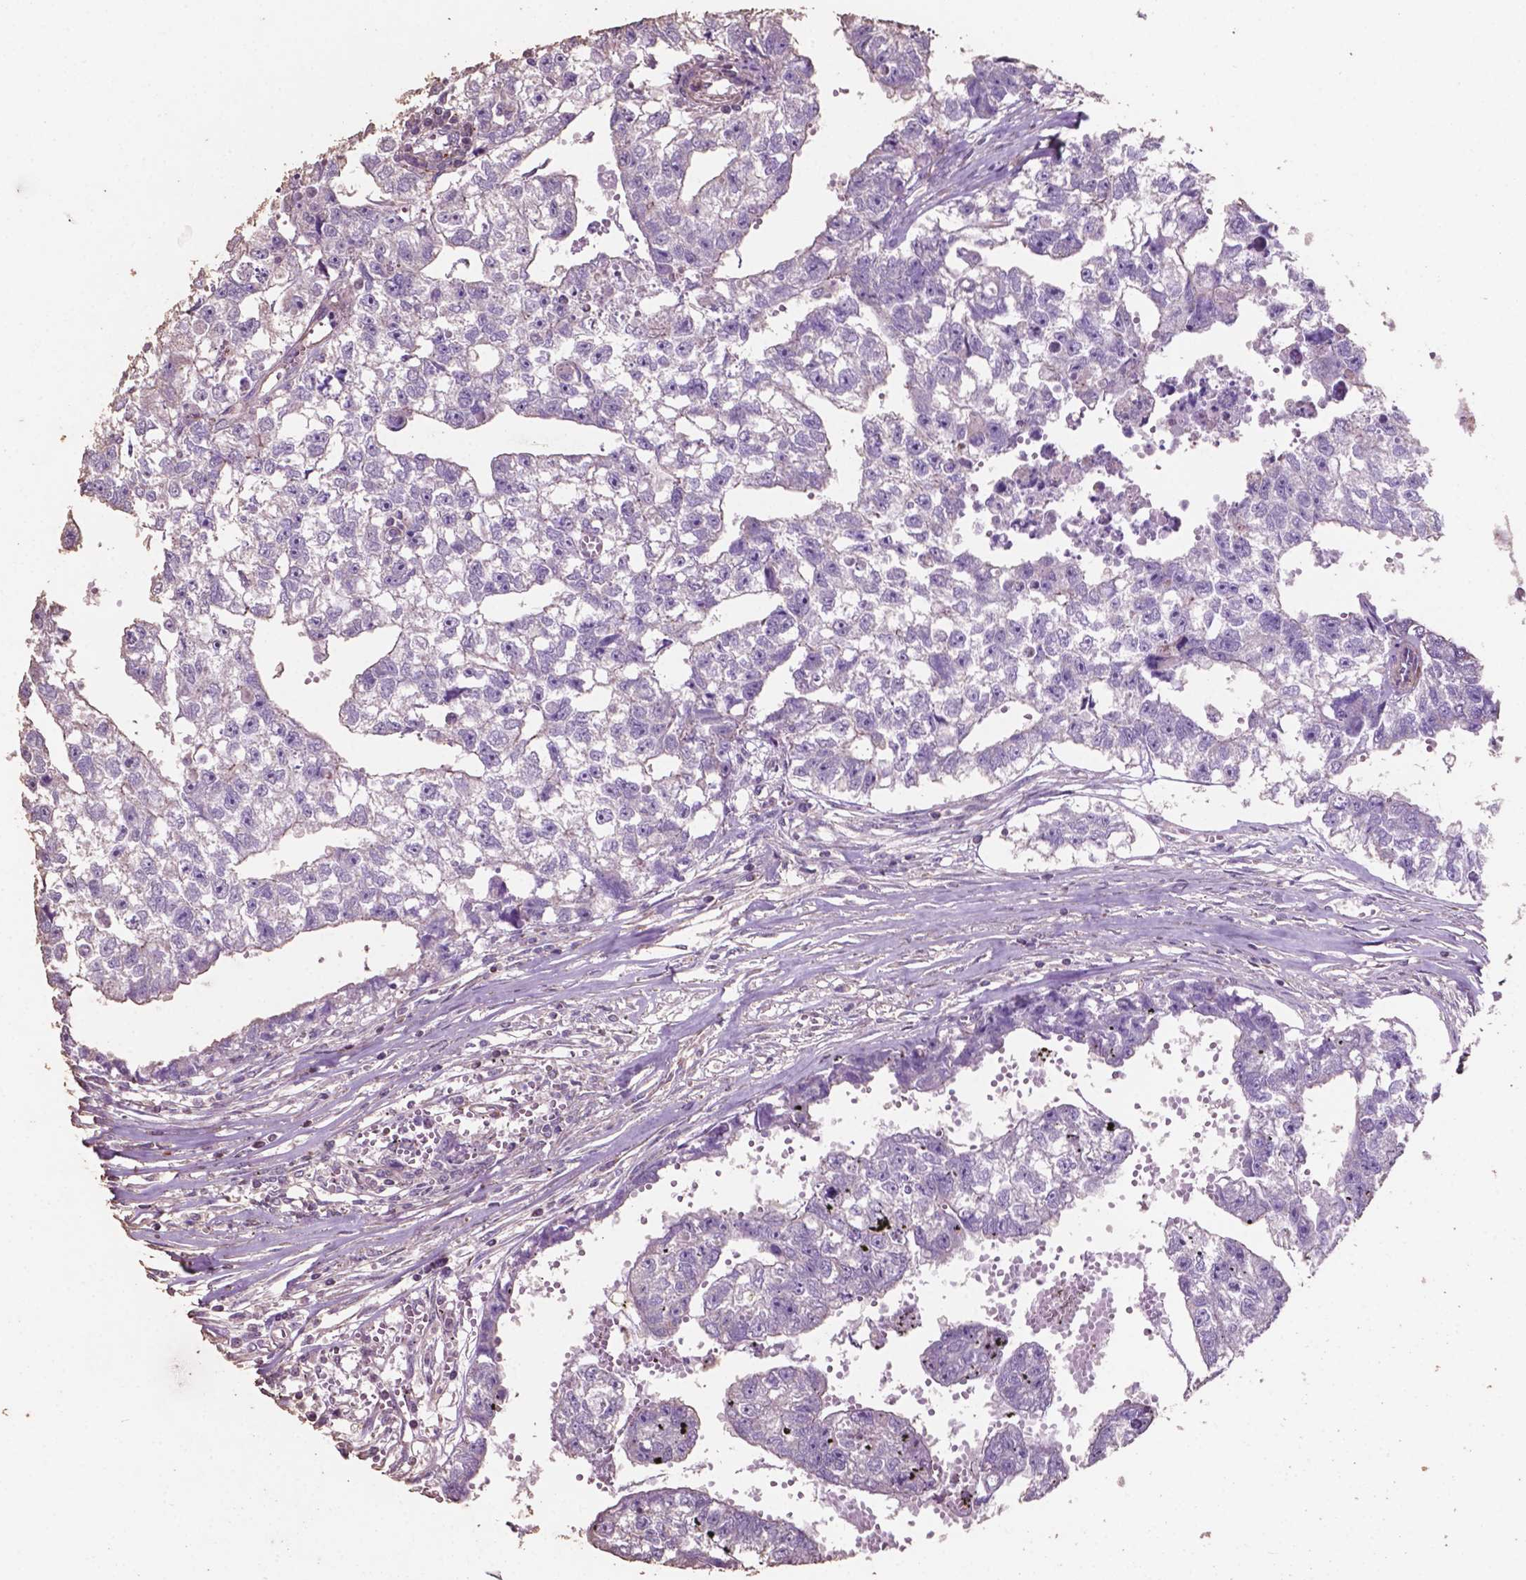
{"staining": {"intensity": "negative", "quantity": "none", "location": "none"}, "tissue": "testis cancer", "cell_type": "Tumor cells", "image_type": "cancer", "snomed": [{"axis": "morphology", "description": "Carcinoma, Embryonal, NOS"}, {"axis": "morphology", "description": "Teratoma, malignant, NOS"}, {"axis": "topography", "description": "Testis"}], "caption": "High power microscopy histopathology image of an immunohistochemistry image of testis cancer, revealing no significant expression in tumor cells.", "gene": "COMMD4", "patient": {"sex": "male", "age": 44}}